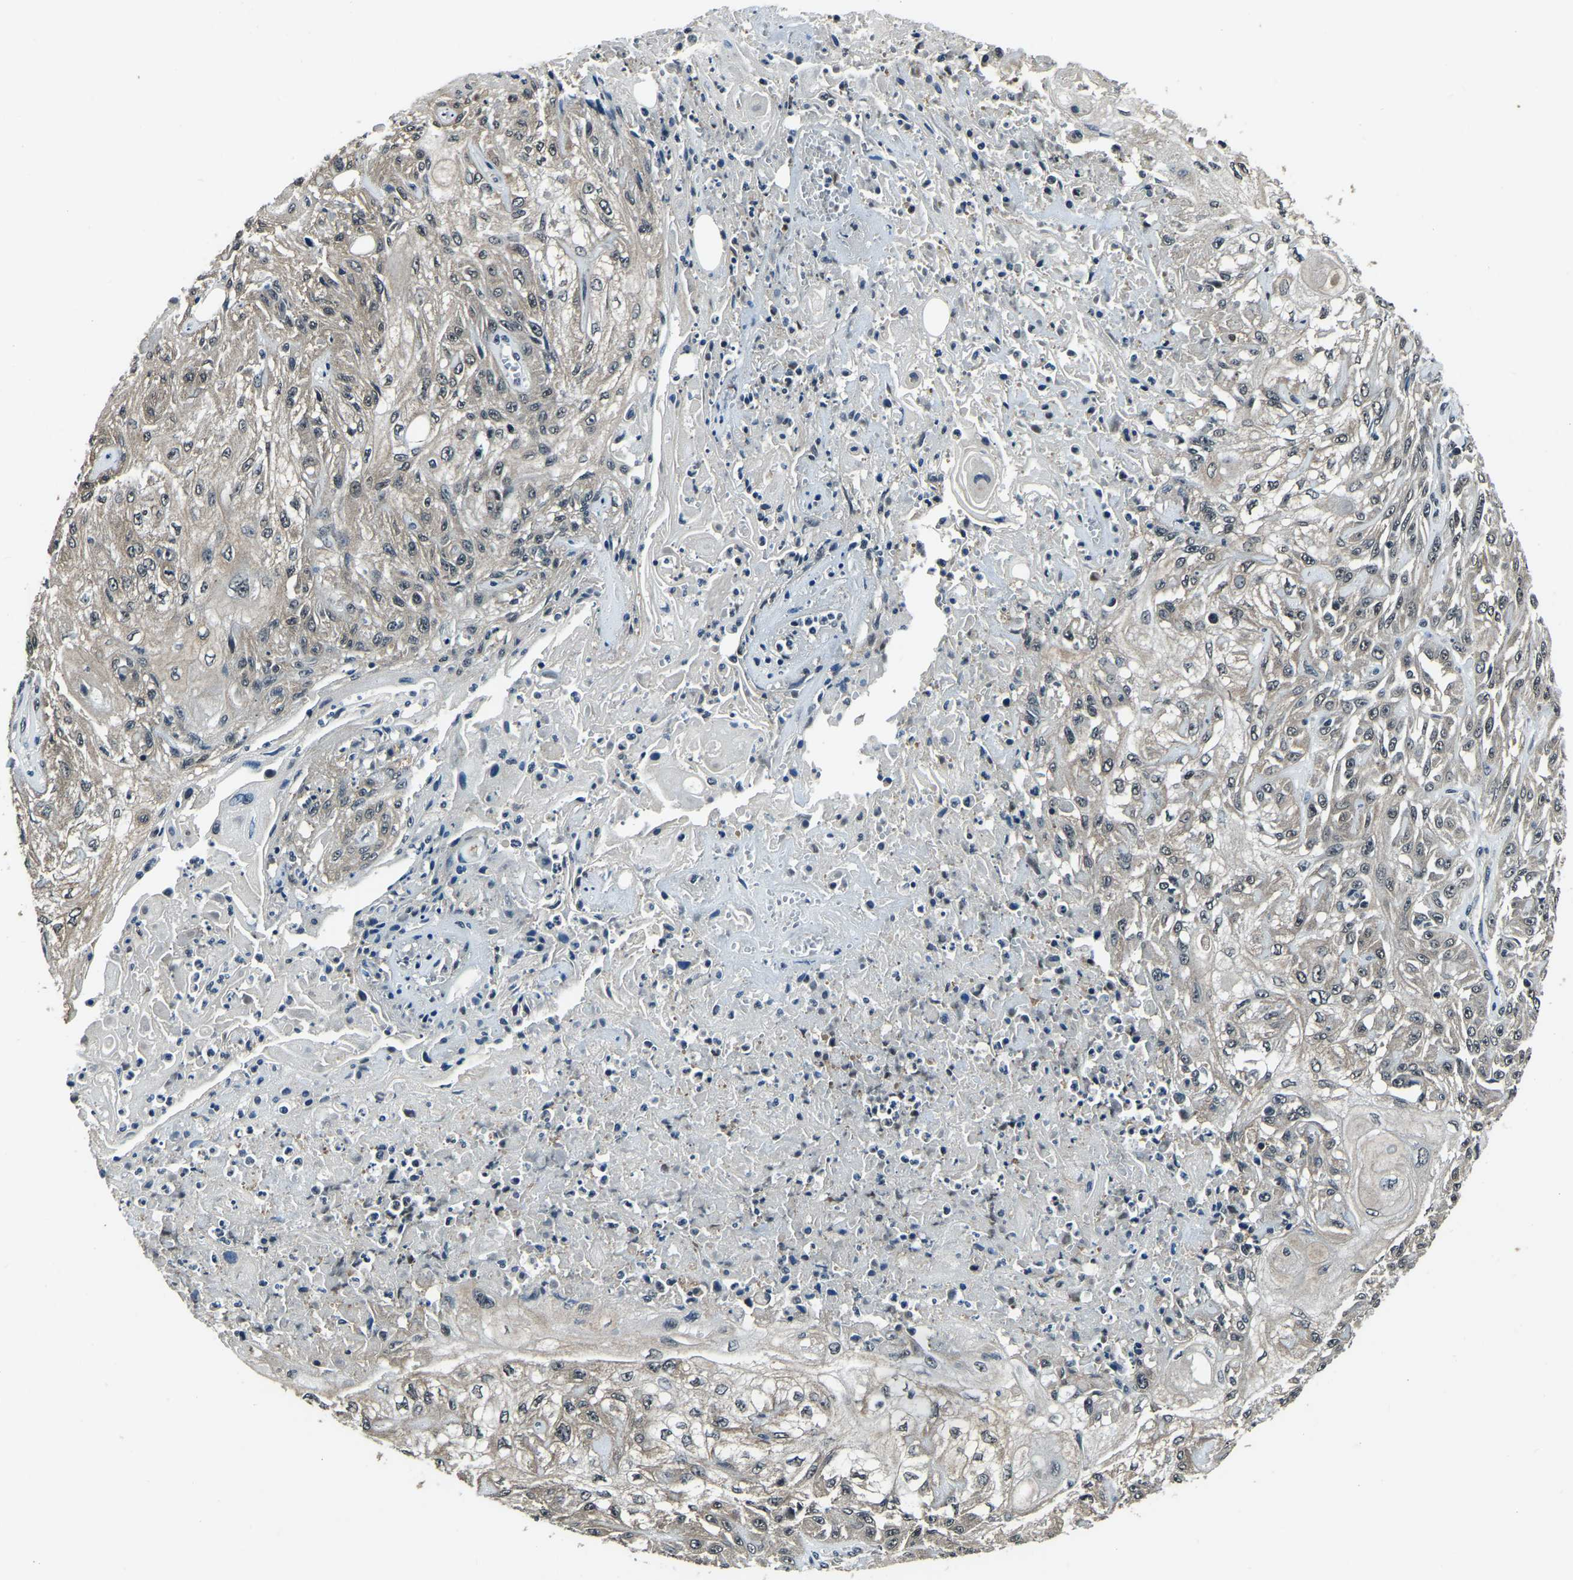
{"staining": {"intensity": "negative", "quantity": "none", "location": "none"}, "tissue": "skin cancer", "cell_type": "Tumor cells", "image_type": "cancer", "snomed": [{"axis": "morphology", "description": "Squamous cell carcinoma, NOS"}, {"axis": "morphology", "description": "Squamous cell carcinoma, metastatic, NOS"}, {"axis": "topography", "description": "Skin"}, {"axis": "topography", "description": "Lymph node"}], "caption": "A photomicrograph of human skin cancer is negative for staining in tumor cells.", "gene": "ANKIB1", "patient": {"sex": "male", "age": 75}}